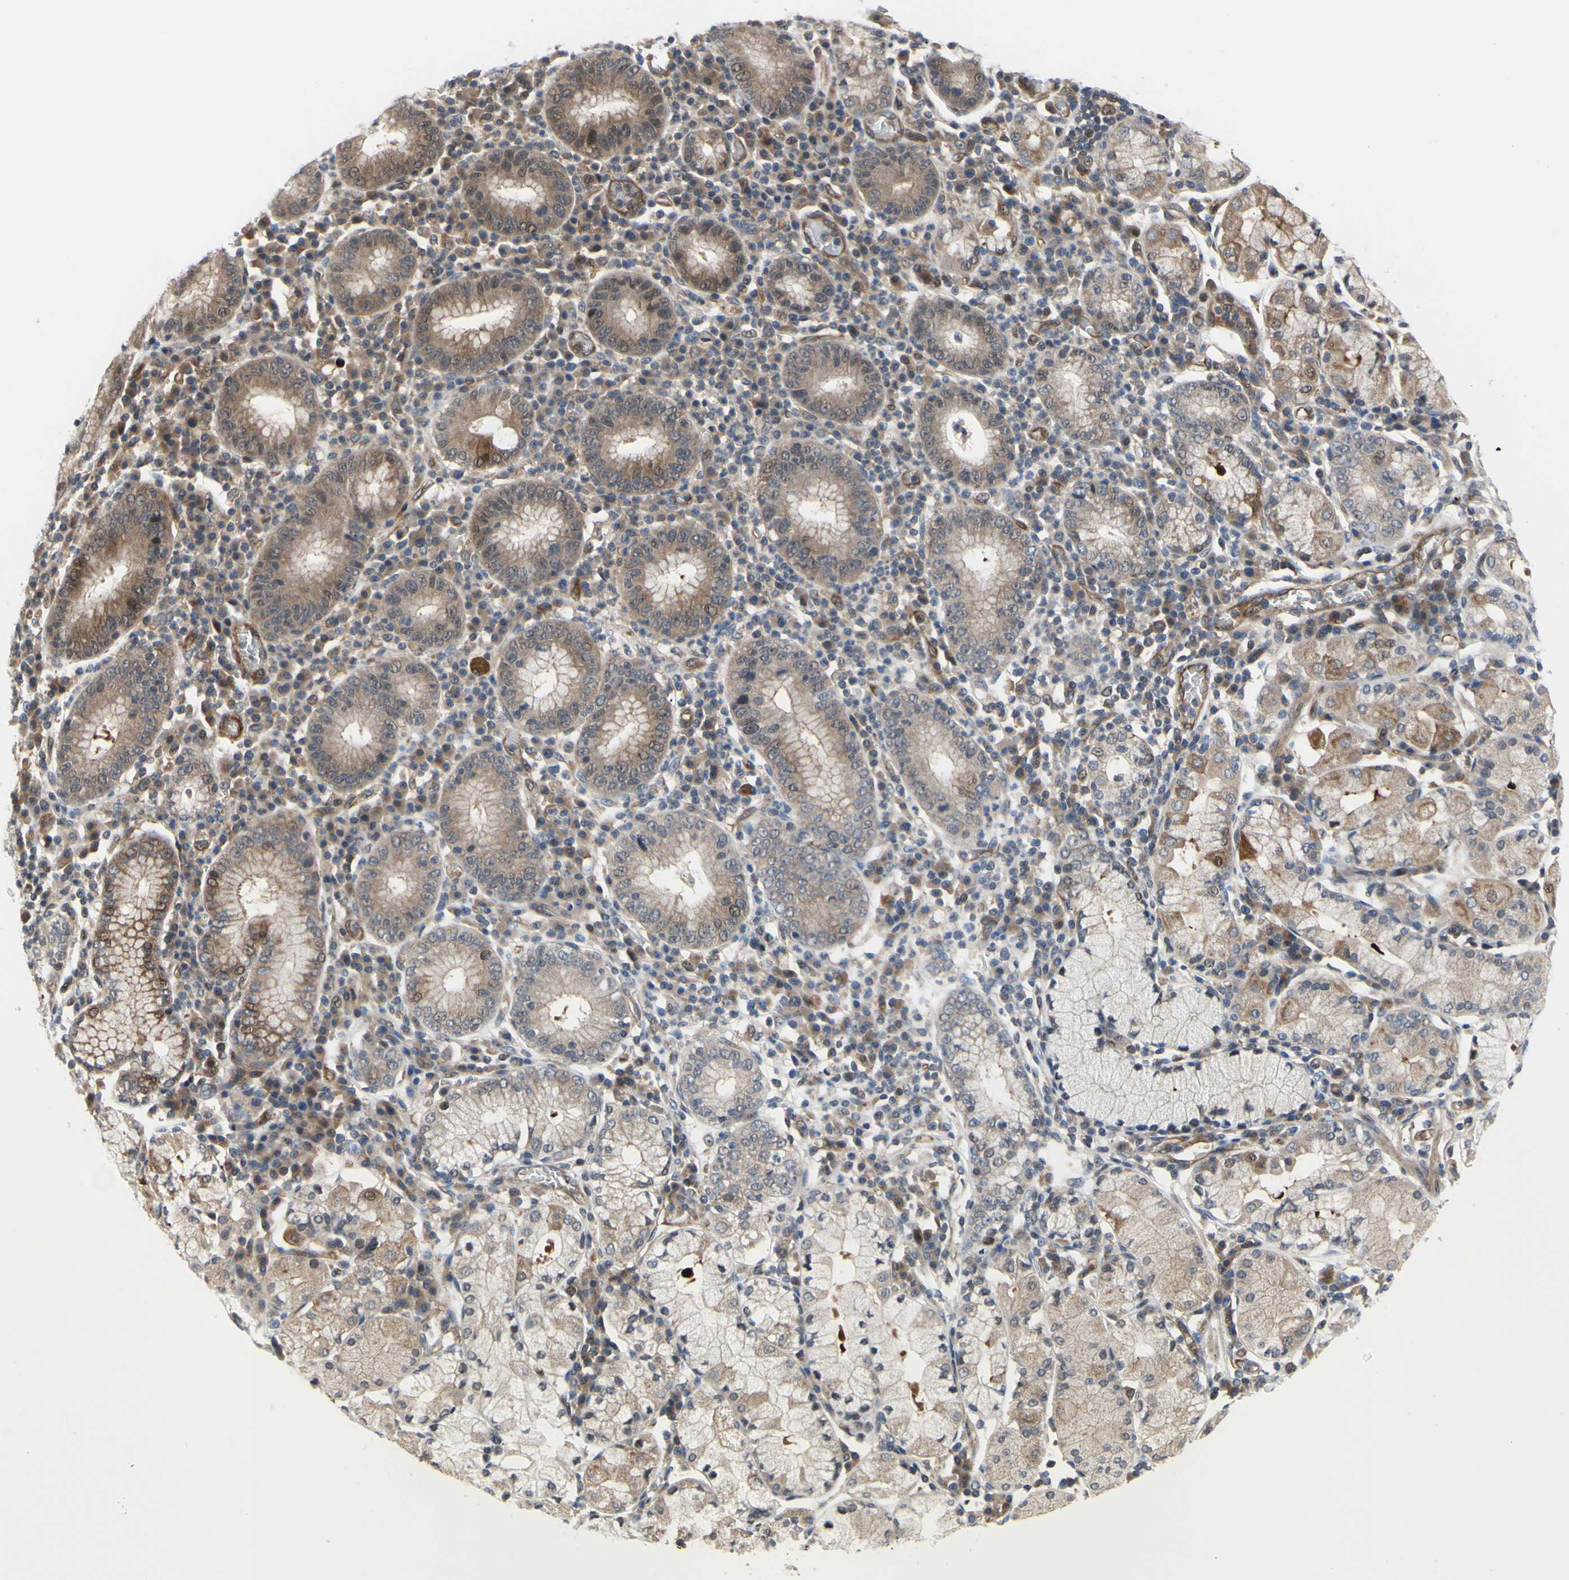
{"staining": {"intensity": "moderate", "quantity": "<25%", "location": "cytoplasmic/membranous"}, "tissue": "stomach cancer", "cell_type": "Tumor cells", "image_type": "cancer", "snomed": [{"axis": "morphology", "description": "Adenocarcinoma, NOS"}, {"axis": "topography", "description": "Stomach"}], "caption": "DAB (3,3'-diaminobenzidine) immunohistochemical staining of human stomach adenocarcinoma reveals moderate cytoplasmic/membranous protein expression in about <25% of tumor cells.", "gene": "COMMD9", "patient": {"sex": "male", "age": 82}}